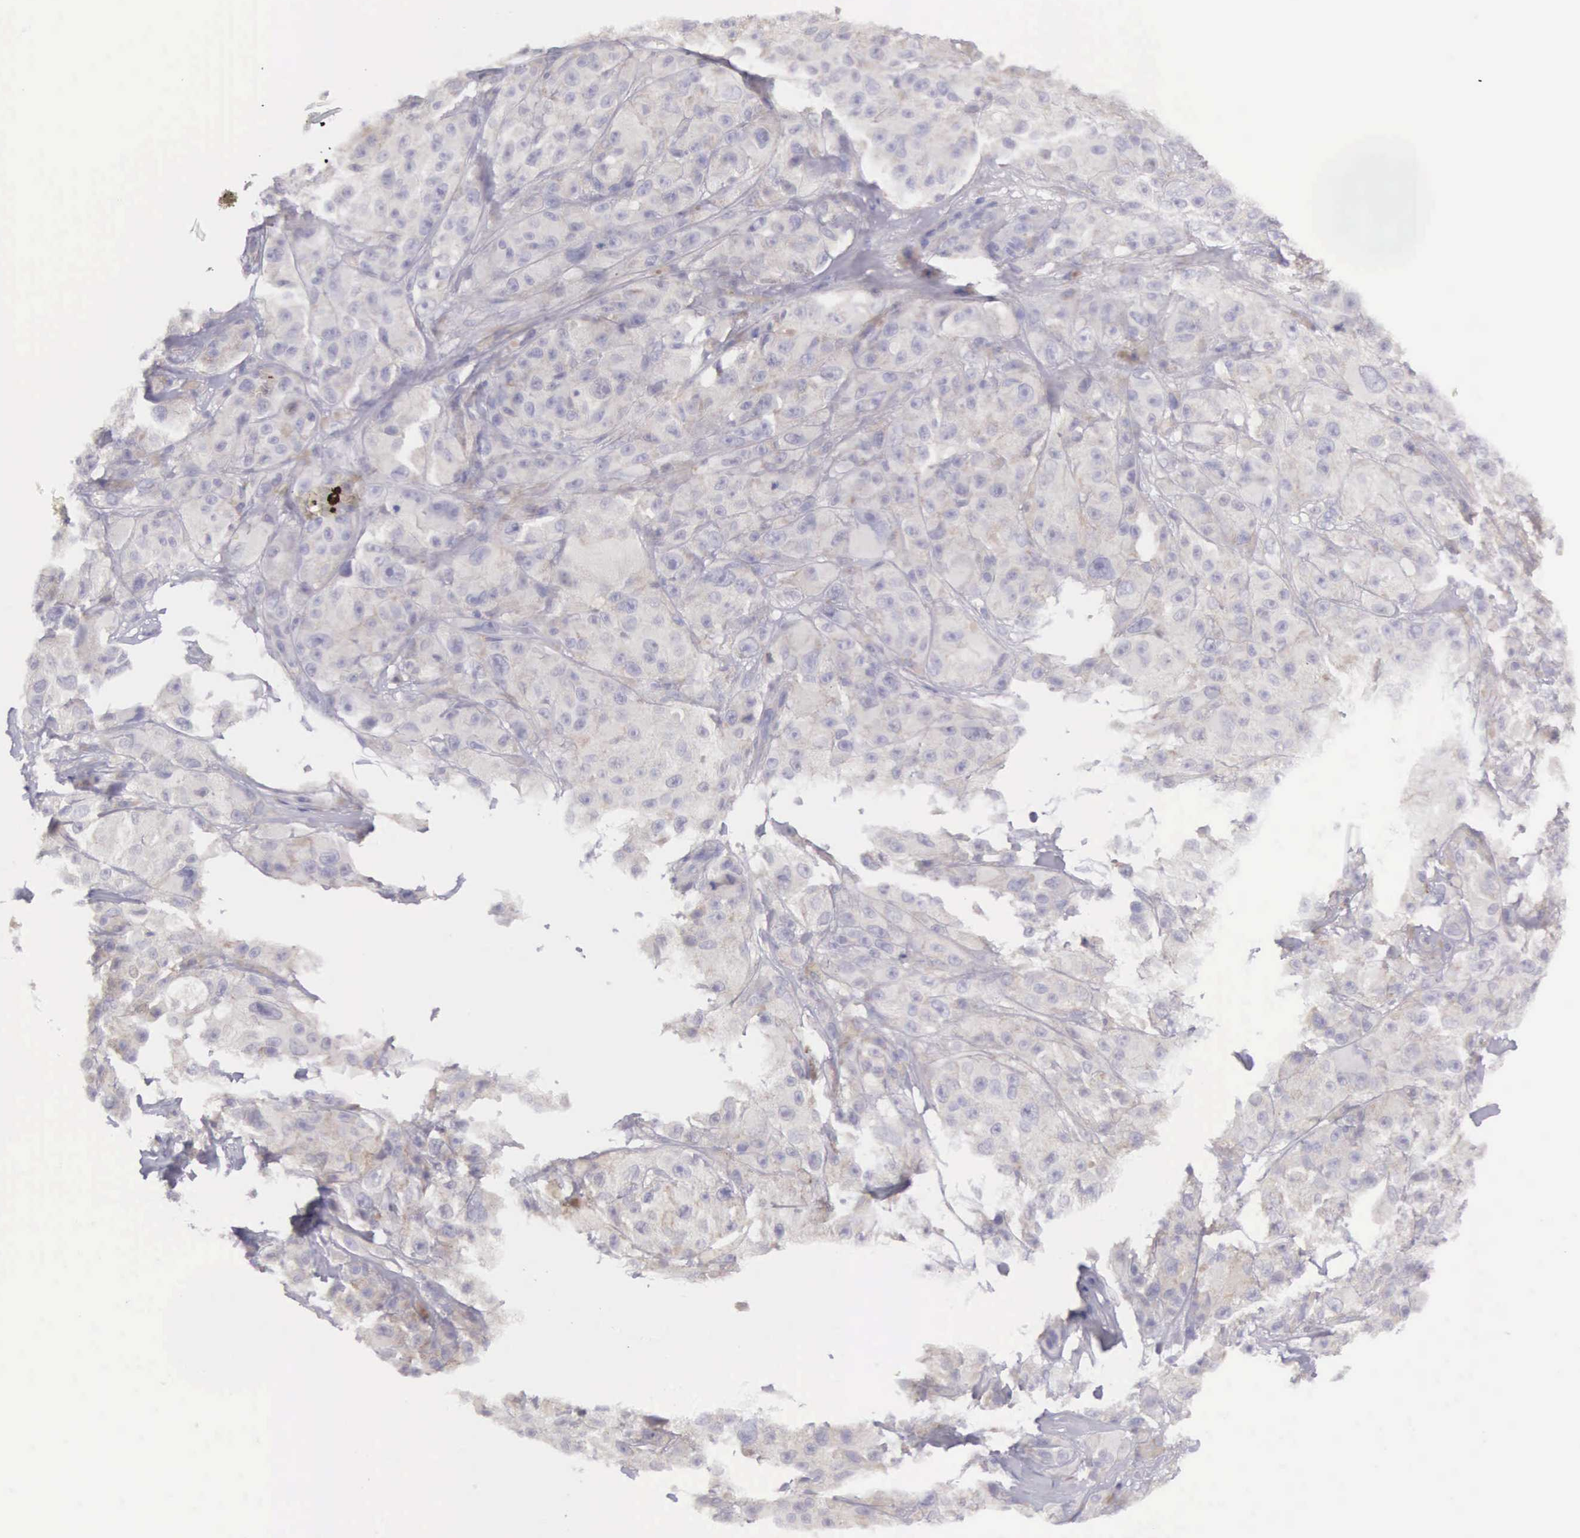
{"staining": {"intensity": "weak", "quantity": "25%-75%", "location": "cytoplasmic/membranous"}, "tissue": "melanoma", "cell_type": "Tumor cells", "image_type": "cancer", "snomed": [{"axis": "morphology", "description": "Malignant melanoma, NOS"}, {"axis": "topography", "description": "Skin"}], "caption": "Weak cytoplasmic/membranous positivity is present in about 25%-75% of tumor cells in melanoma.", "gene": "ARFGAP3", "patient": {"sex": "male", "age": 56}}